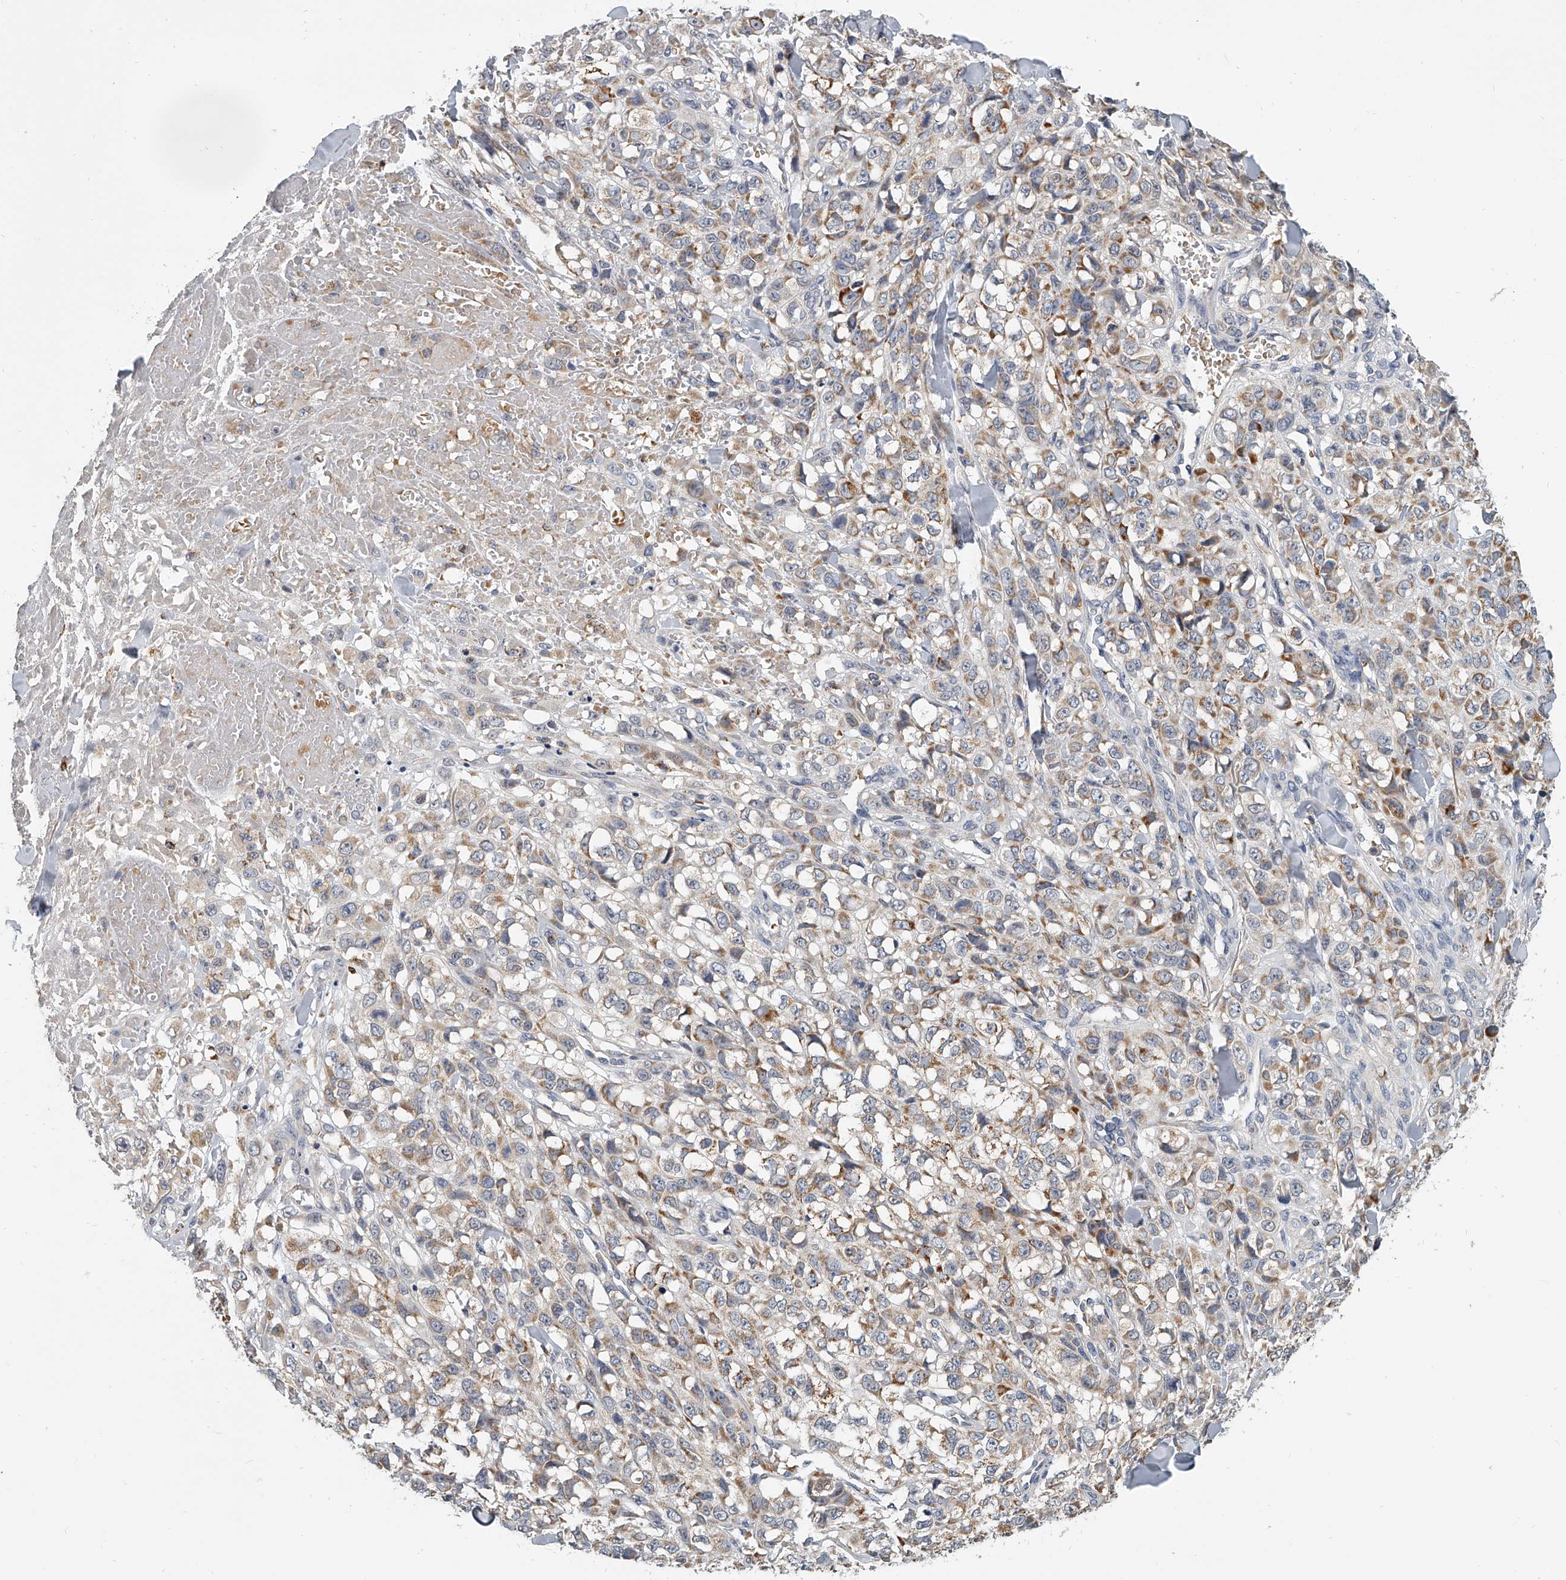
{"staining": {"intensity": "moderate", "quantity": "25%-75%", "location": "cytoplasmic/membranous"}, "tissue": "melanoma", "cell_type": "Tumor cells", "image_type": "cancer", "snomed": [{"axis": "morphology", "description": "Malignant melanoma, Metastatic site"}, {"axis": "topography", "description": "Skin"}], "caption": "This micrograph exhibits melanoma stained with IHC to label a protein in brown. The cytoplasmic/membranous of tumor cells show moderate positivity for the protein. Nuclei are counter-stained blue.", "gene": "KLHL7", "patient": {"sex": "female", "age": 72}}